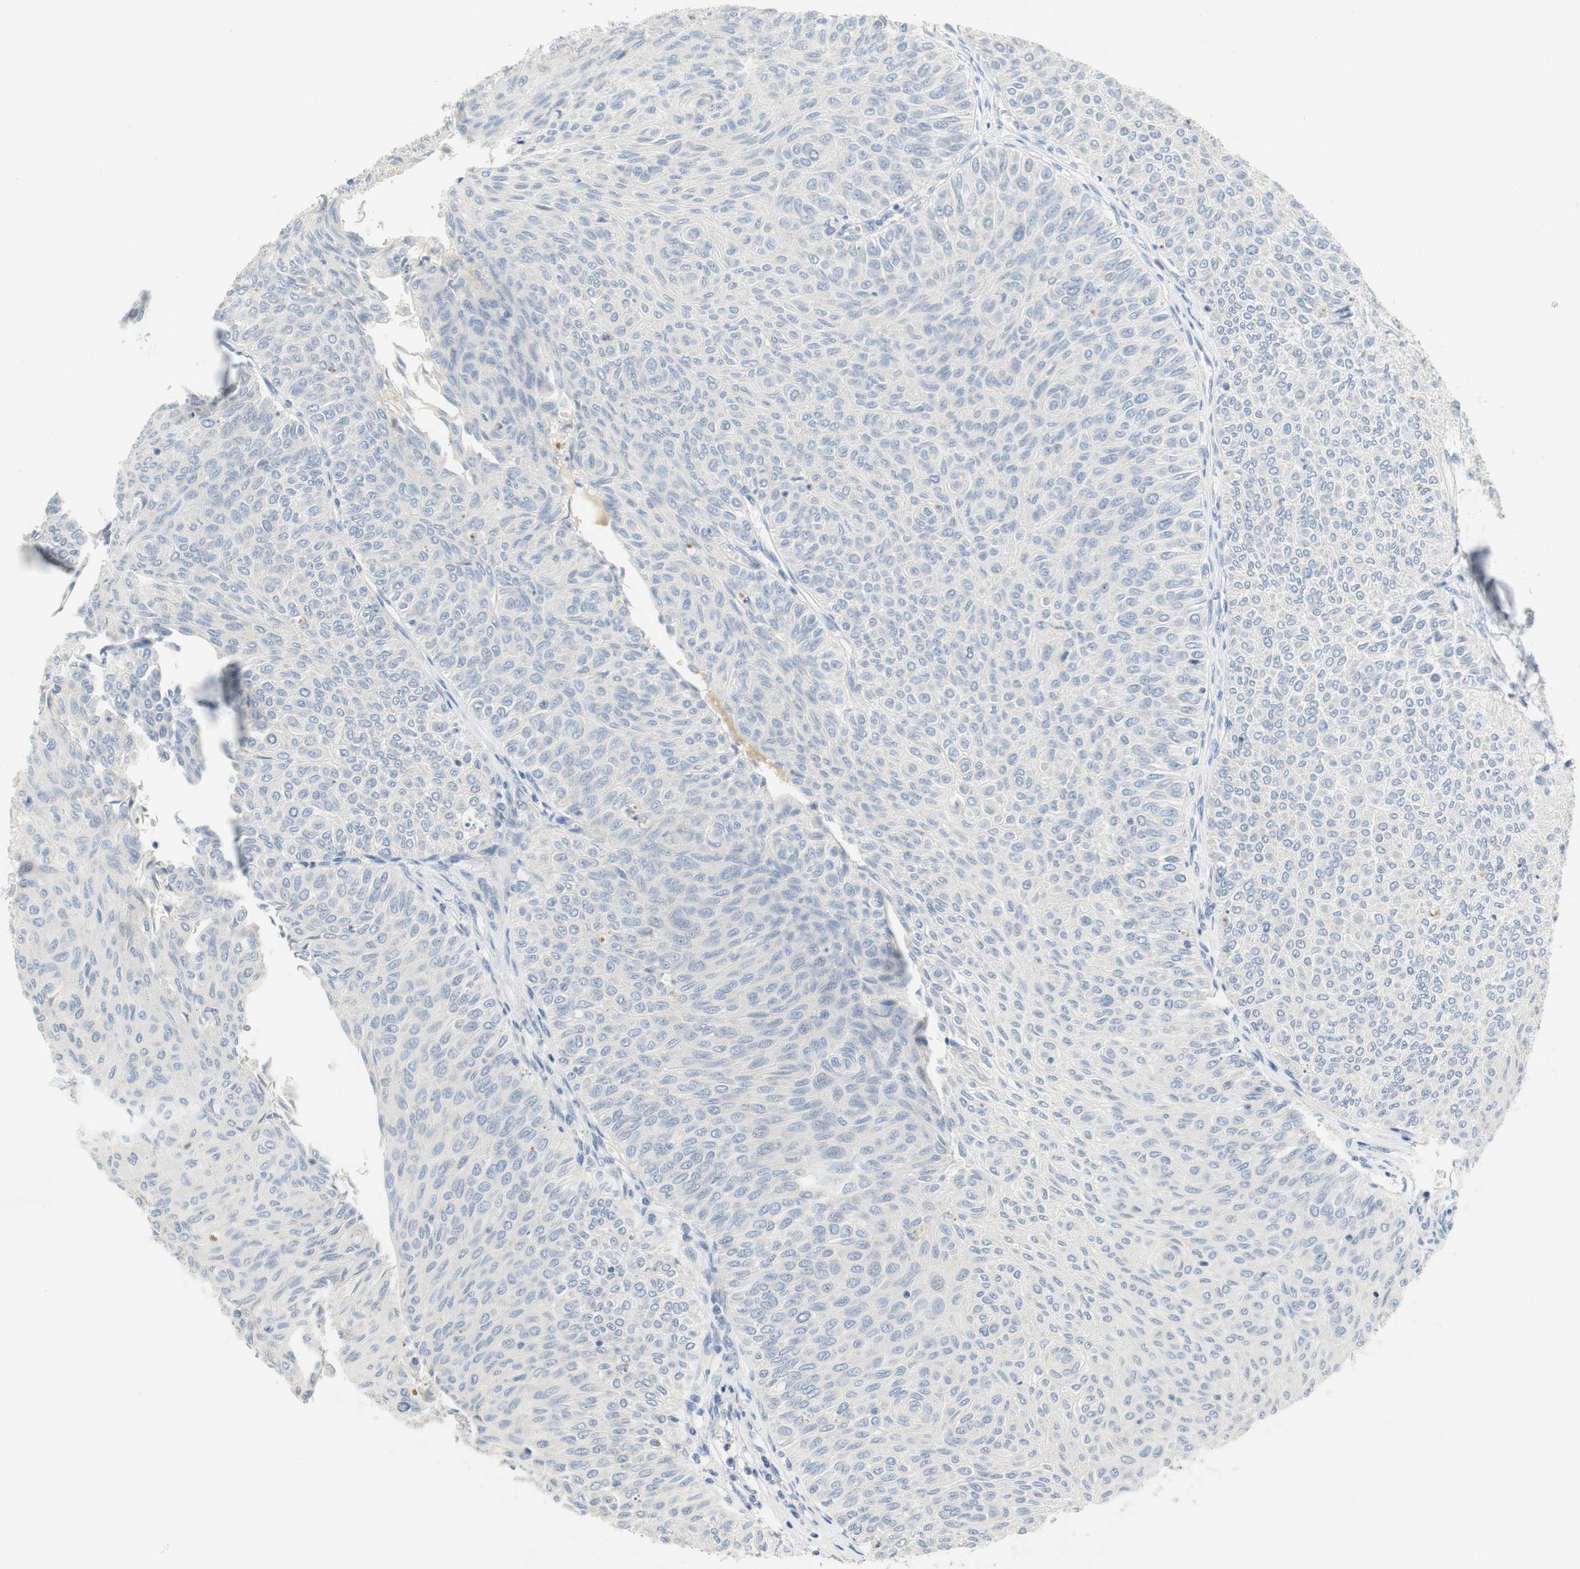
{"staining": {"intensity": "negative", "quantity": "none", "location": "none"}, "tissue": "urothelial cancer", "cell_type": "Tumor cells", "image_type": "cancer", "snomed": [{"axis": "morphology", "description": "Urothelial carcinoma, Low grade"}, {"axis": "topography", "description": "Urinary bladder"}], "caption": "The micrograph reveals no staining of tumor cells in low-grade urothelial carcinoma.", "gene": "CCM2L", "patient": {"sex": "male", "age": 78}}